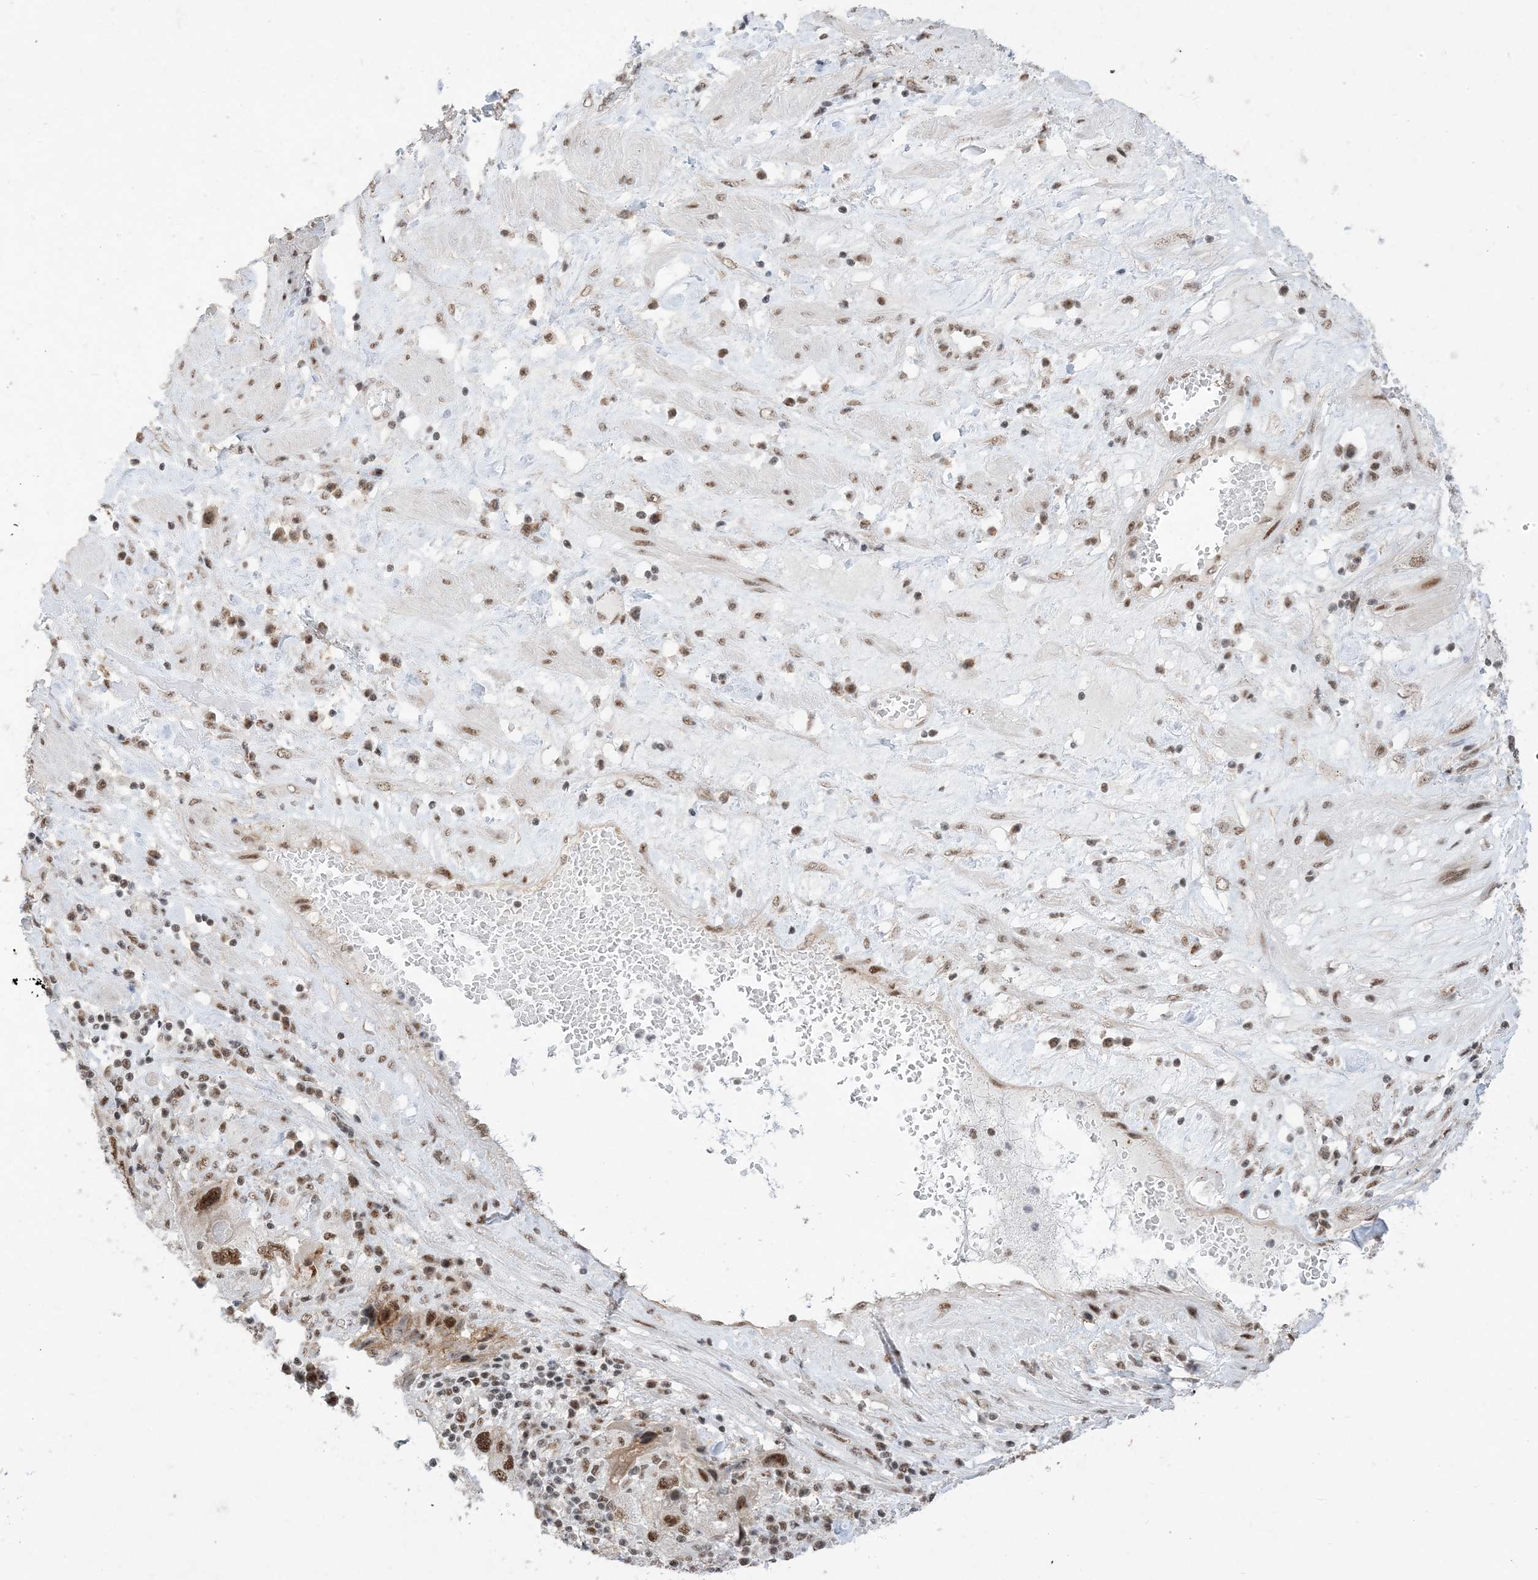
{"staining": {"intensity": "strong", "quantity": "25%-75%", "location": "cytoplasmic/membranous,nuclear"}, "tissue": "endometrial cancer", "cell_type": "Tumor cells", "image_type": "cancer", "snomed": [{"axis": "morphology", "description": "Adenocarcinoma, NOS"}, {"axis": "topography", "description": "Endometrium"}], "caption": "This micrograph reveals adenocarcinoma (endometrial) stained with IHC to label a protein in brown. The cytoplasmic/membranous and nuclear of tumor cells show strong positivity for the protein. Nuclei are counter-stained blue.", "gene": "SF3A3", "patient": {"sex": "female", "age": 49}}